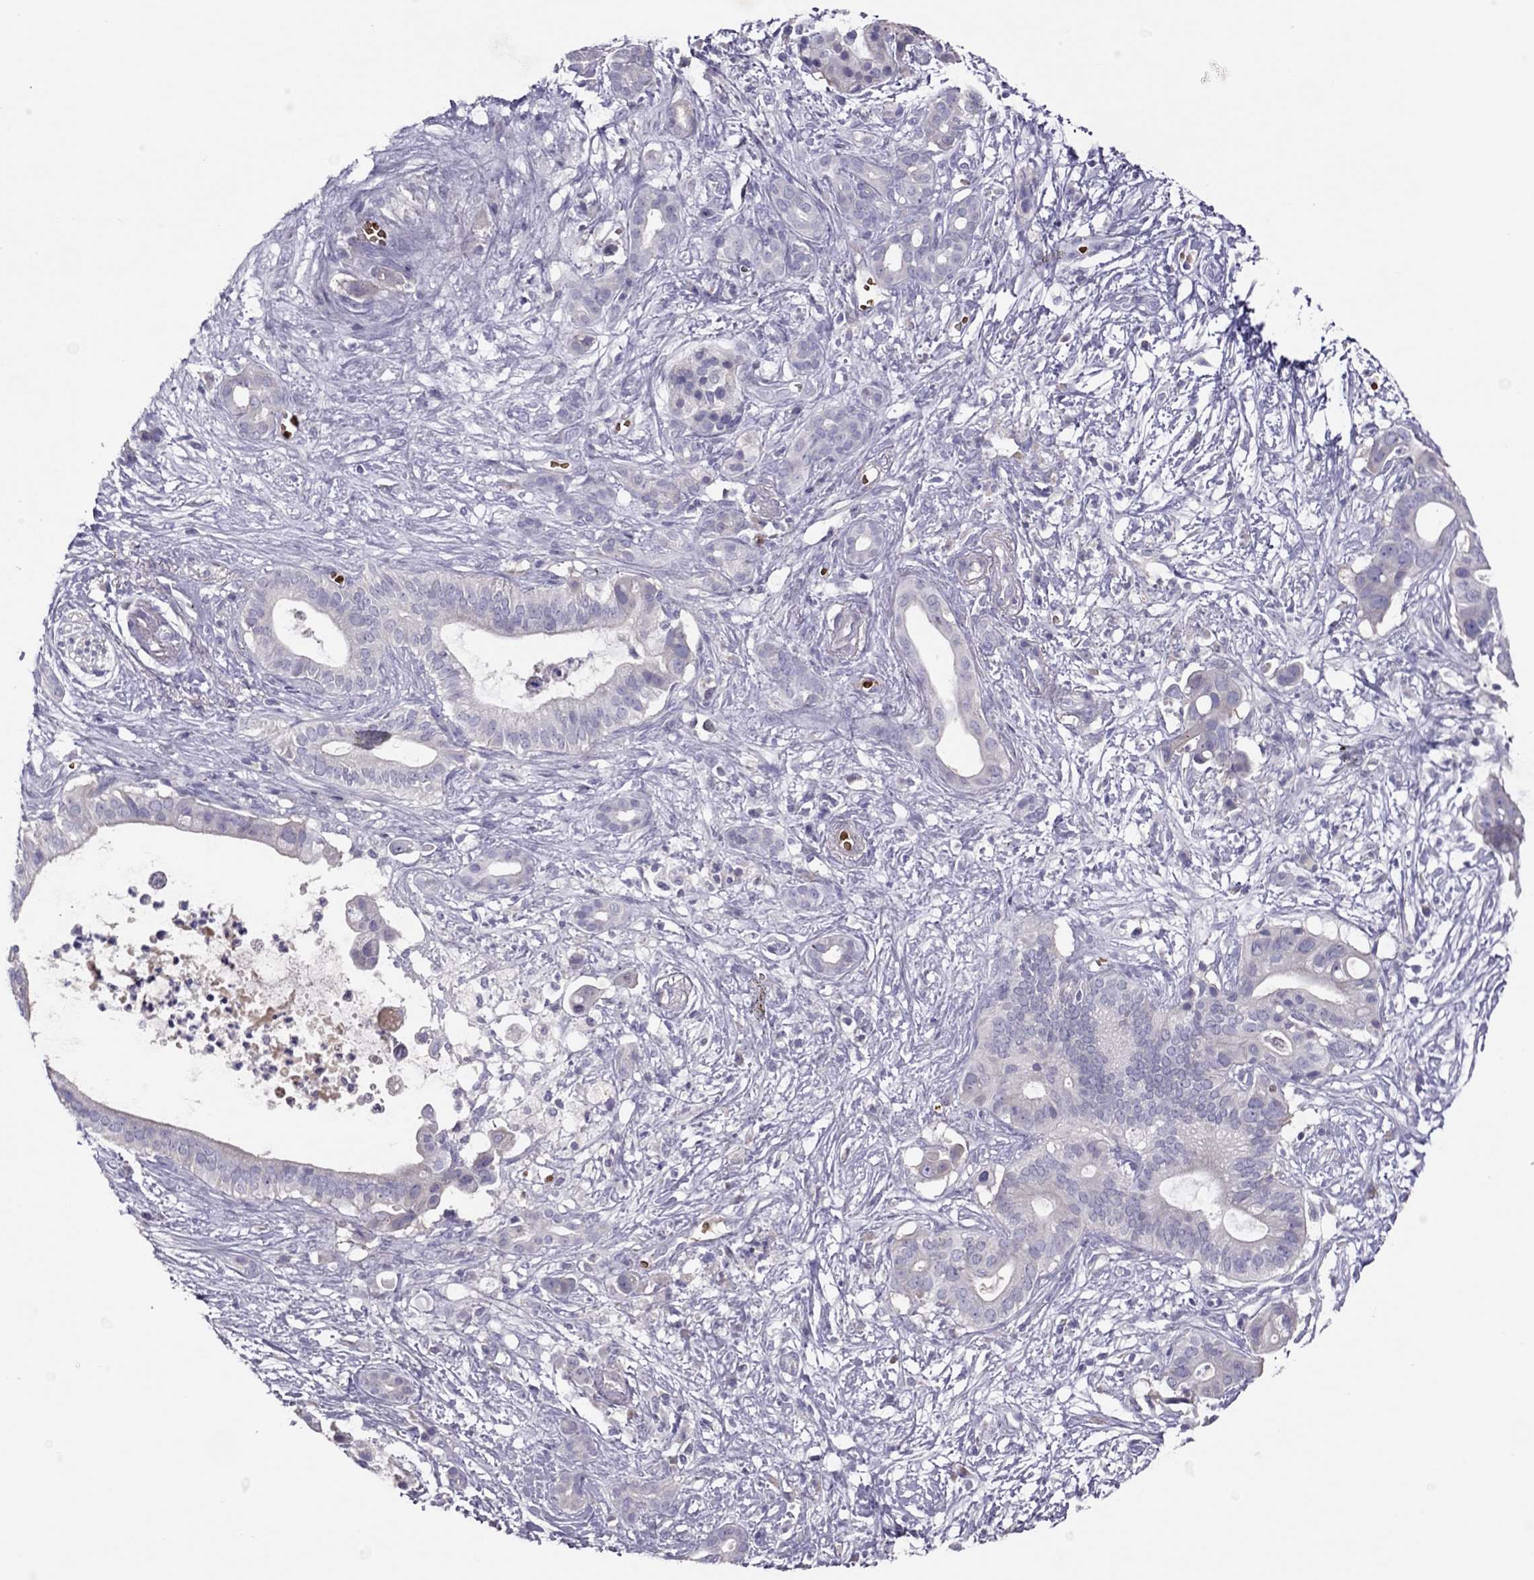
{"staining": {"intensity": "negative", "quantity": "none", "location": "none"}, "tissue": "pancreatic cancer", "cell_type": "Tumor cells", "image_type": "cancer", "snomed": [{"axis": "morphology", "description": "Adenocarcinoma, NOS"}, {"axis": "topography", "description": "Pancreas"}], "caption": "IHC photomicrograph of pancreatic cancer stained for a protein (brown), which reveals no expression in tumor cells. (DAB (3,3'-diaminobenzidine) IHC, high magnification).", "gene": "RHD", "patient": {"sex": "male", "age": 61}}